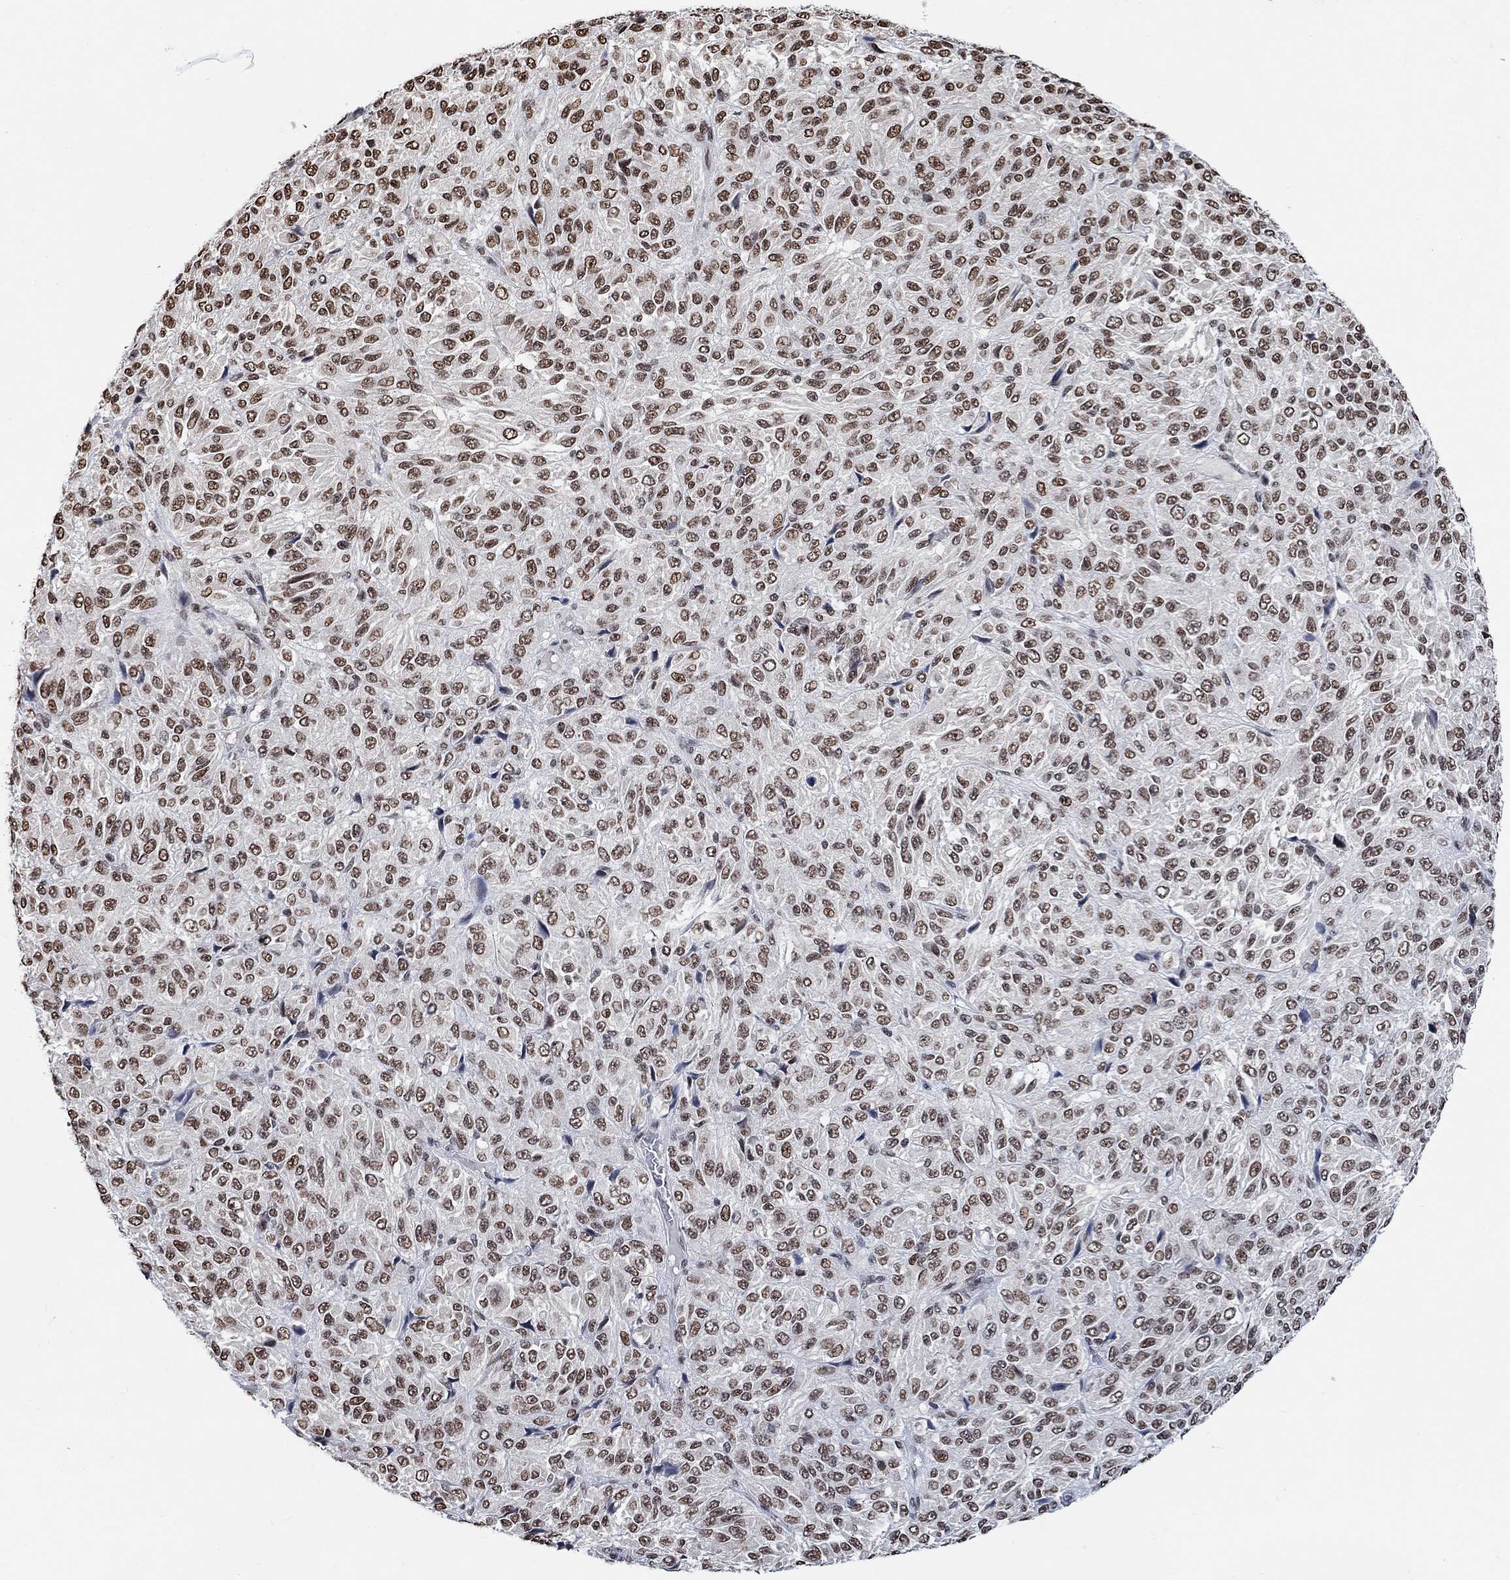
{"staining": {"intensity": "moderate", "quantity": ">75%", "location": "nuclear"}, "tissue": "melanoma", "cell_type": "Tumor cells", "image_type": "cancer", "snomed": [{"axis": "morphology", "description": "Malignant melanoma, Metastatic site"}, {"axis": "topography", "description": "Brain"}], "caption": "Protein staining of melanoma tissue shows moderate nuclear expression in approximately >75% of tumor cells. The protein of interest is shown in brown color, while the nuclei are stained blue.", "gene": "USP39", "patient": {"sex": "female", "age": 56}}